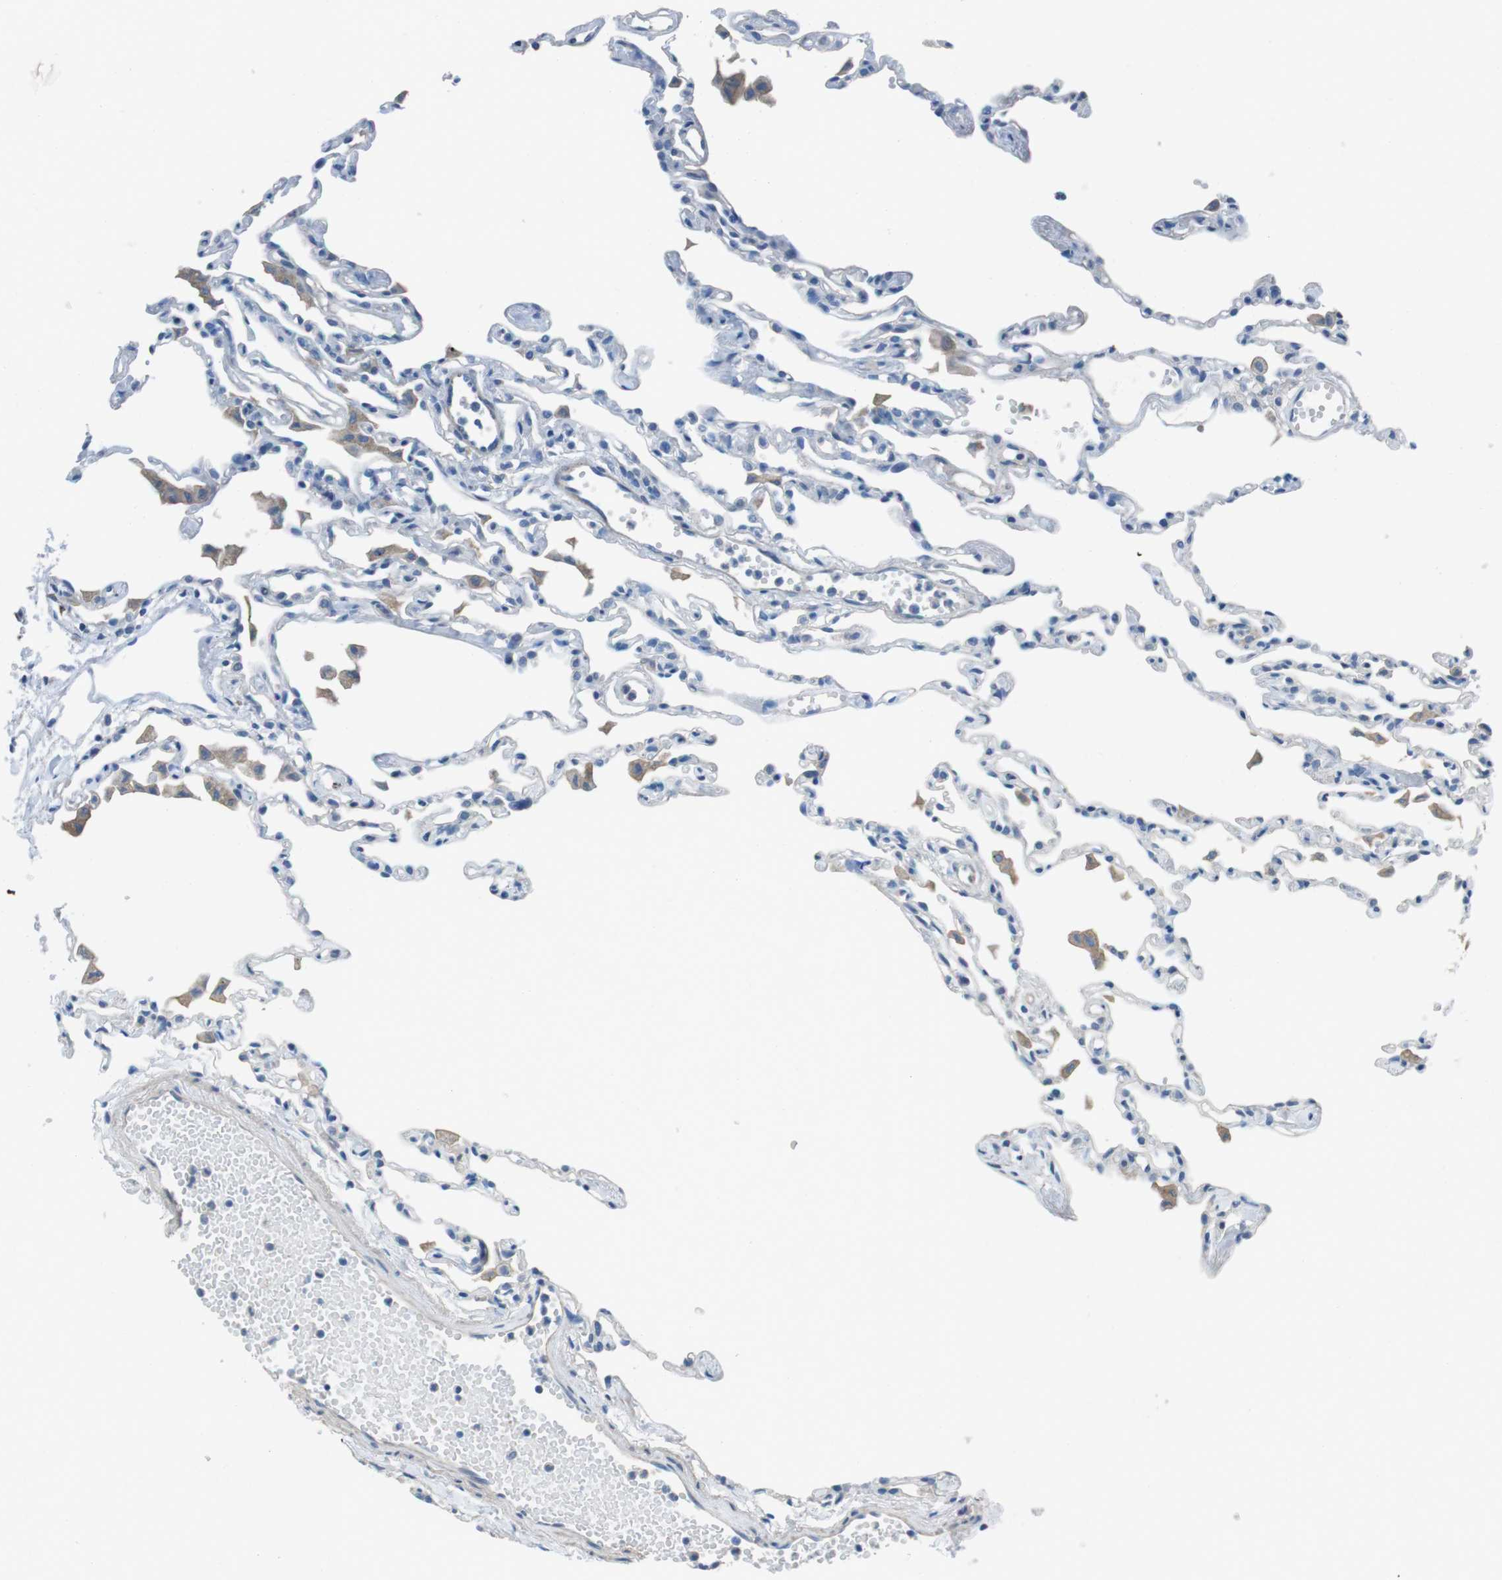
{"staining": {"intensity": "negative", "quantity": "none", "location": "none"}, "tissue": "lung", "cell_type": "Alveolar cells", "image_type": "normal", "snomed": [{"axis": "morphology", "description": "Normal tissue, NOS"}, {"axis": "topography", "description": "Lung"}], "caption": "This is an IHC image of normal lung. There is no positivity in alveolar cells.", "gene": "CYP2C19", "patient": {"sex": "female", "age": 49}}